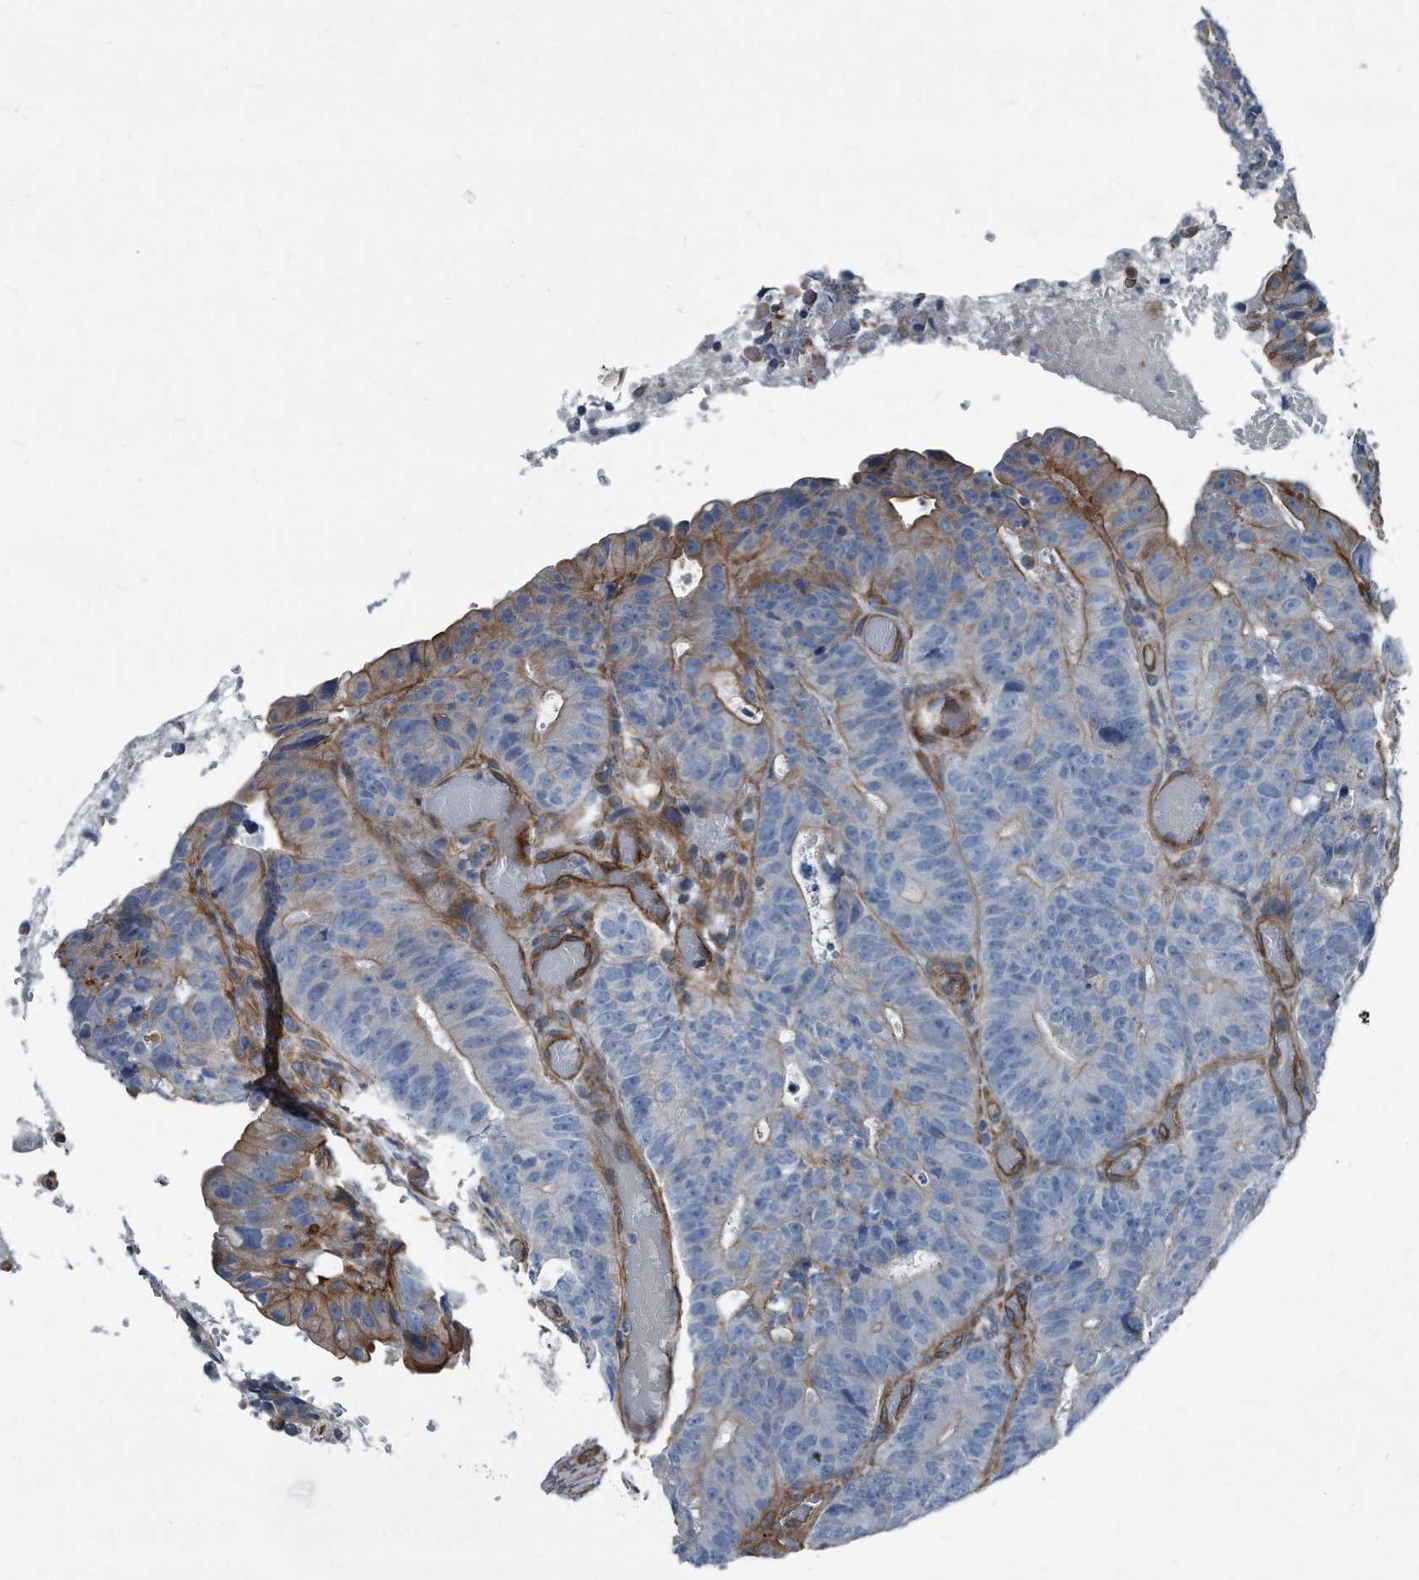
{"staining": {"intensity": "moderate", "quantity": "<25%", "location": "cytoplasmic/membranous"}, "tissue": "colorectal cancer", "cell_type": "Tumor cells", "image_type": "cancer", "snomed": [{"axis": "morphology", "description": "Adenocarcinoma, NOS"}, {"axis": "topography", "description": "Colon"}], "caption": "Approximately <25% of tumor cells in human colorectal cancer (adenocarcinoma) reveal moderate cytoplasmic/membranous protein expression as visualized by brown immunohistochemical staining.", "gene": "PLEC", "patient": {"sex": "male", "age": 87}}